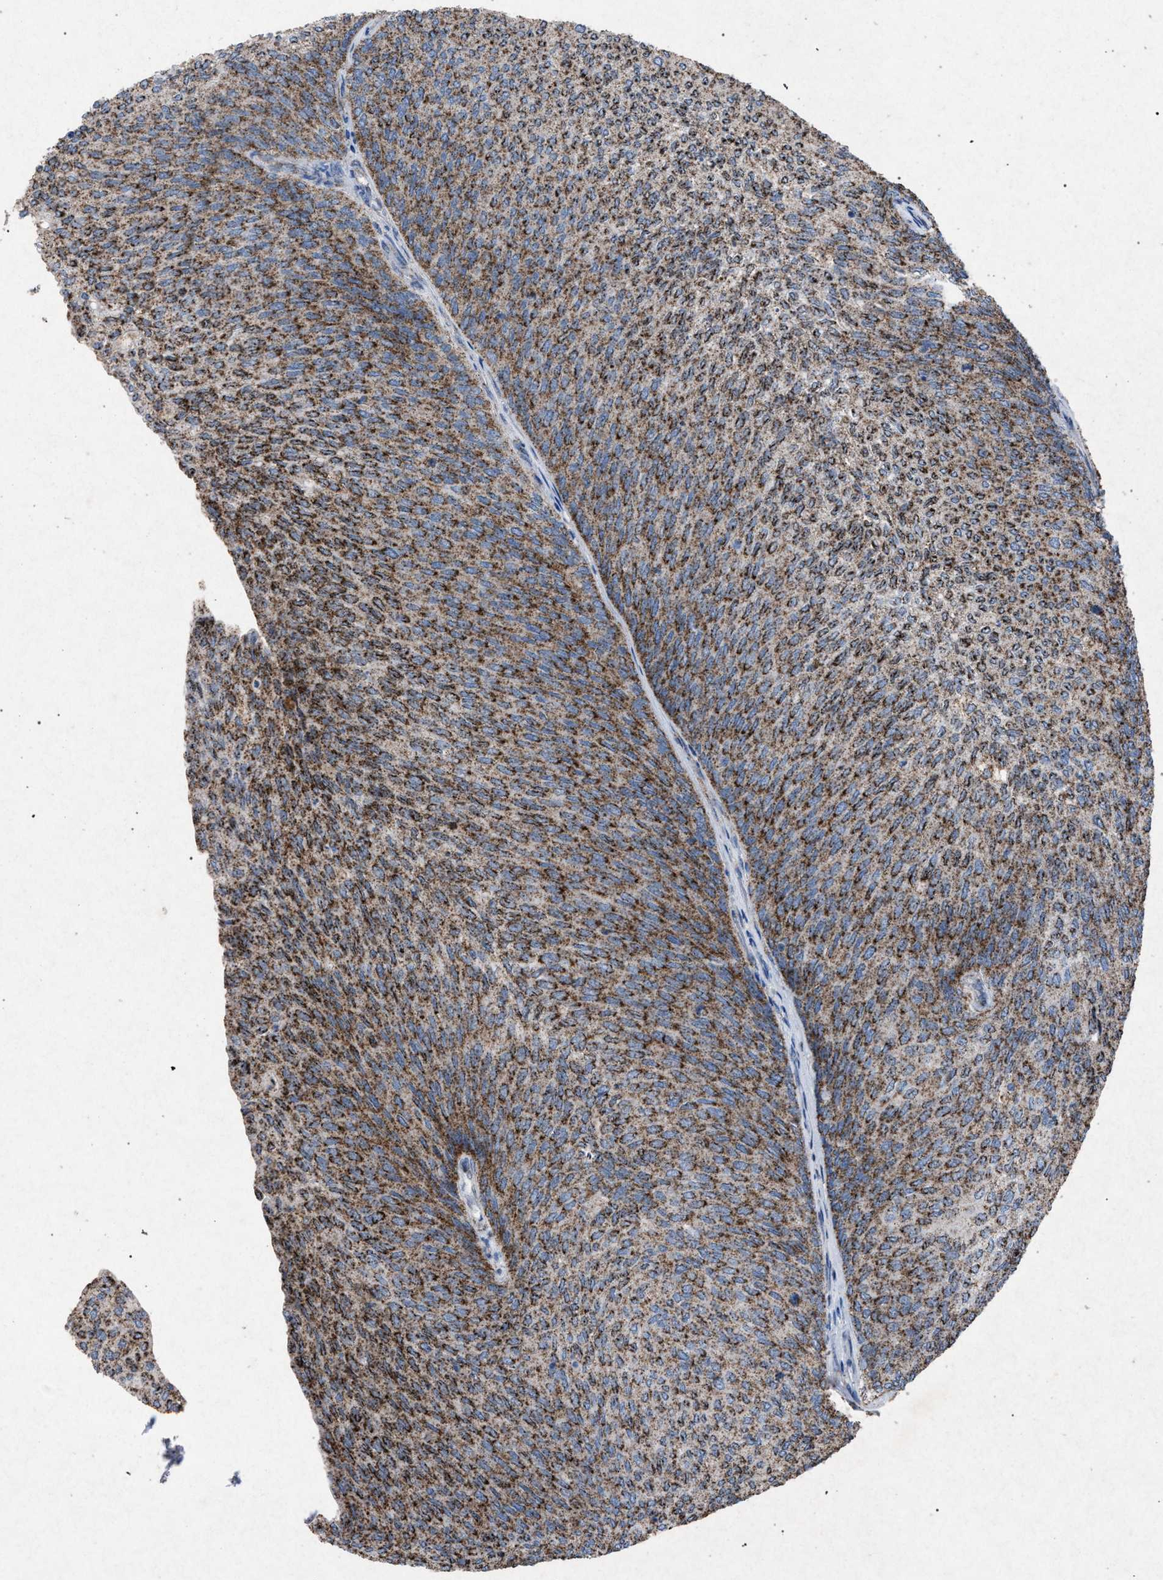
{"staining": {"intensity": "strong", "quantity": ">75%", "location": "cytoplasmic/membranous"}, "tissue": "urothelial cancer", "cell_type": "Tumor cells", "image_type": "cancer", "snomed": [{"axis": "morphology", "description": "Urothelial carcinoma, Low grade"}, {"axis": "topography", "description": "Urinary bladder"}], "caption": "Protein staining displays strong cytoplasmic/membranous positivity in about >75% of tumor cells in urothelial carcinoma (low-grade). (Stains: DAB in brown, nuclei in blue, Microscopy: brightfield microscopy at high magnification).", "gene": "HSD17B4", "patient": {"sex": "female", "age": 79}}